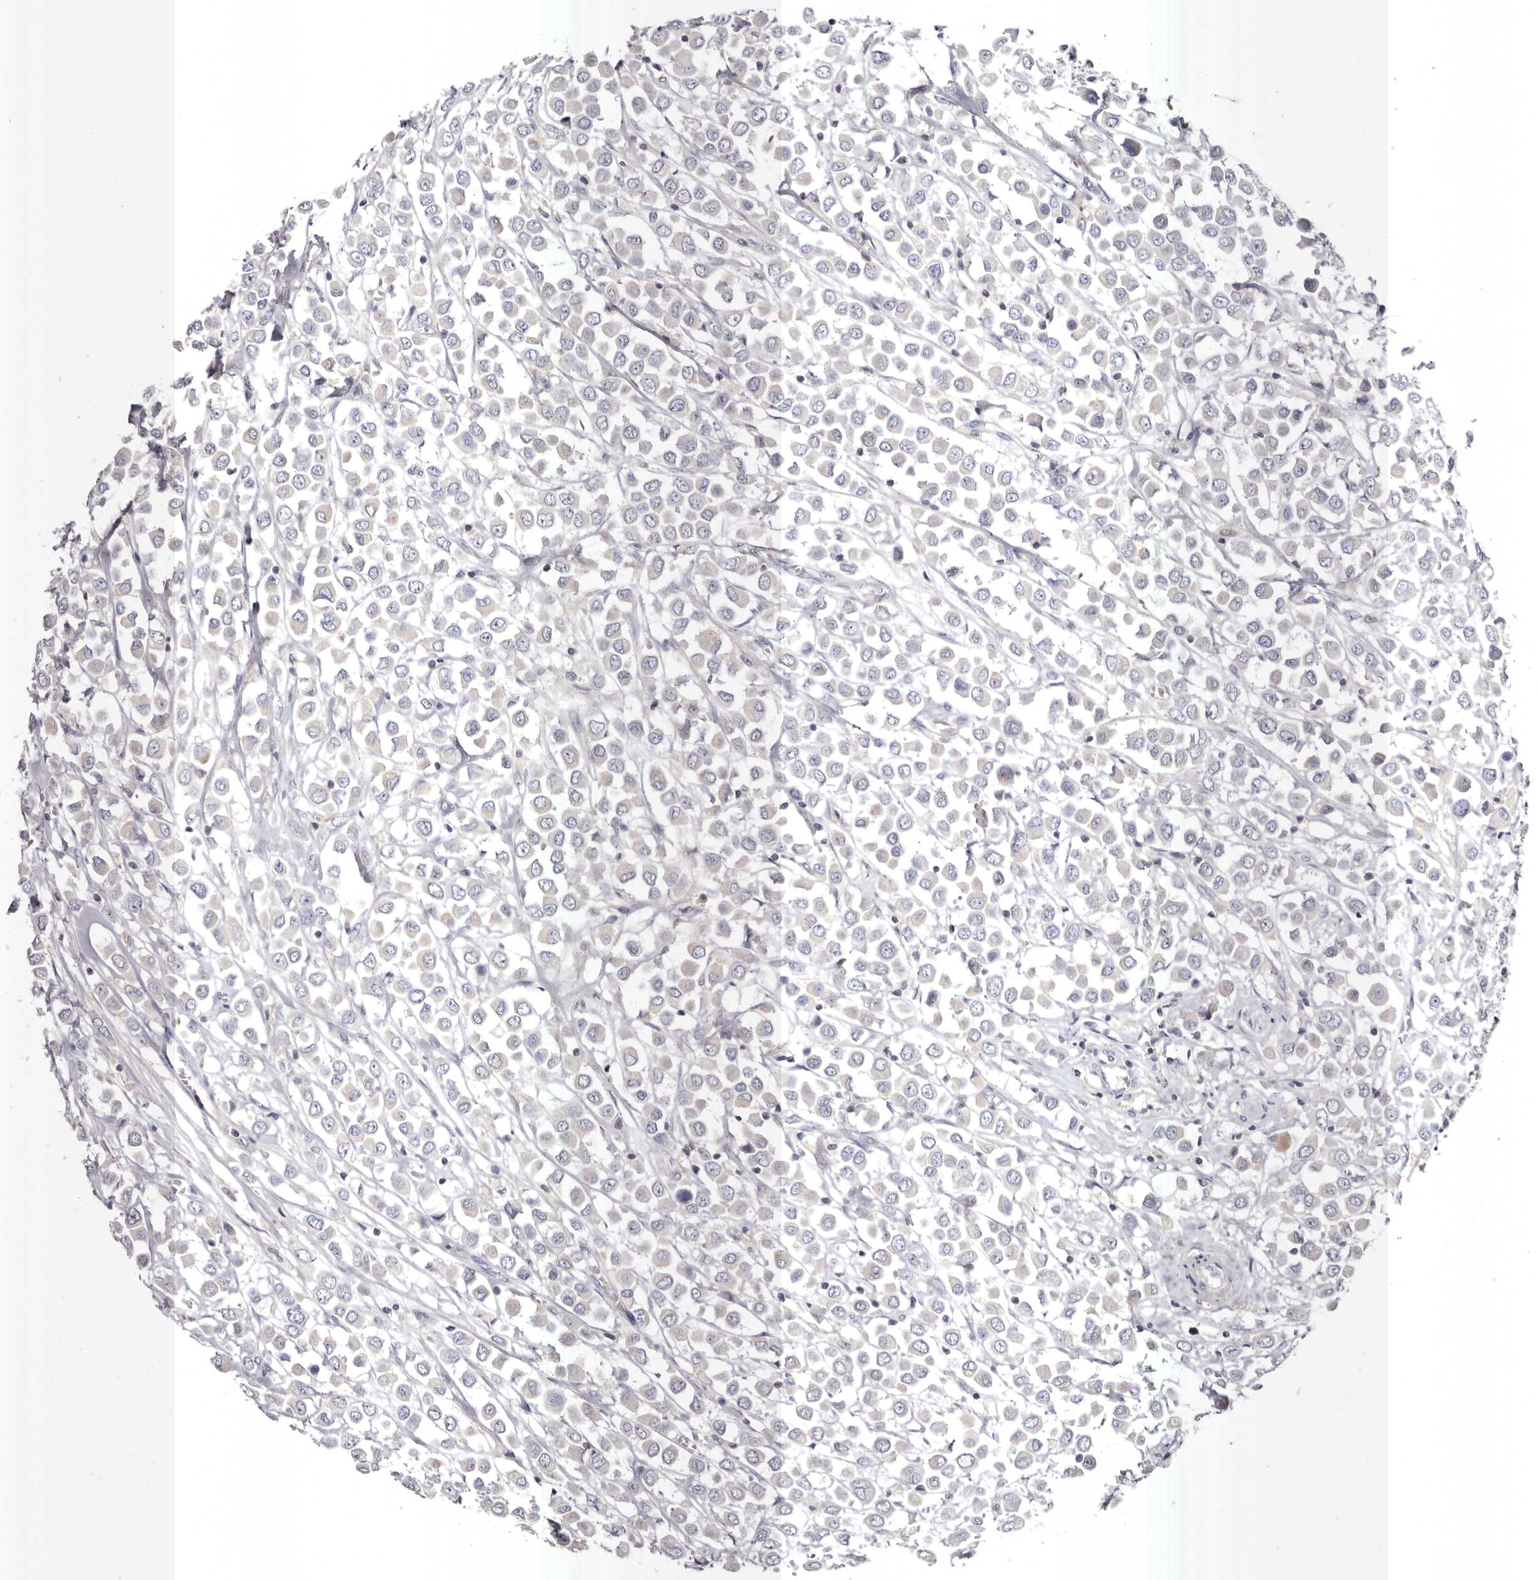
{"staining": {"intensity": "negative", "quantity": "none", "location": "none"}, "tissue": "breast cancer", "cell_type": "Tumor cells", "image_type": "cancer", "snomed": [{"axis": "morphology", "description": "Duct carcinoma"}, {"axis": "topography", "description": "Breast"}], "caption": "Breast cancer (intraductal carcinoma) was stained to show a protein in brown. There is no significant positivity in tumor cells.", "gene": "S1PR5", "patient": {"sex": "female", "age": 61}}